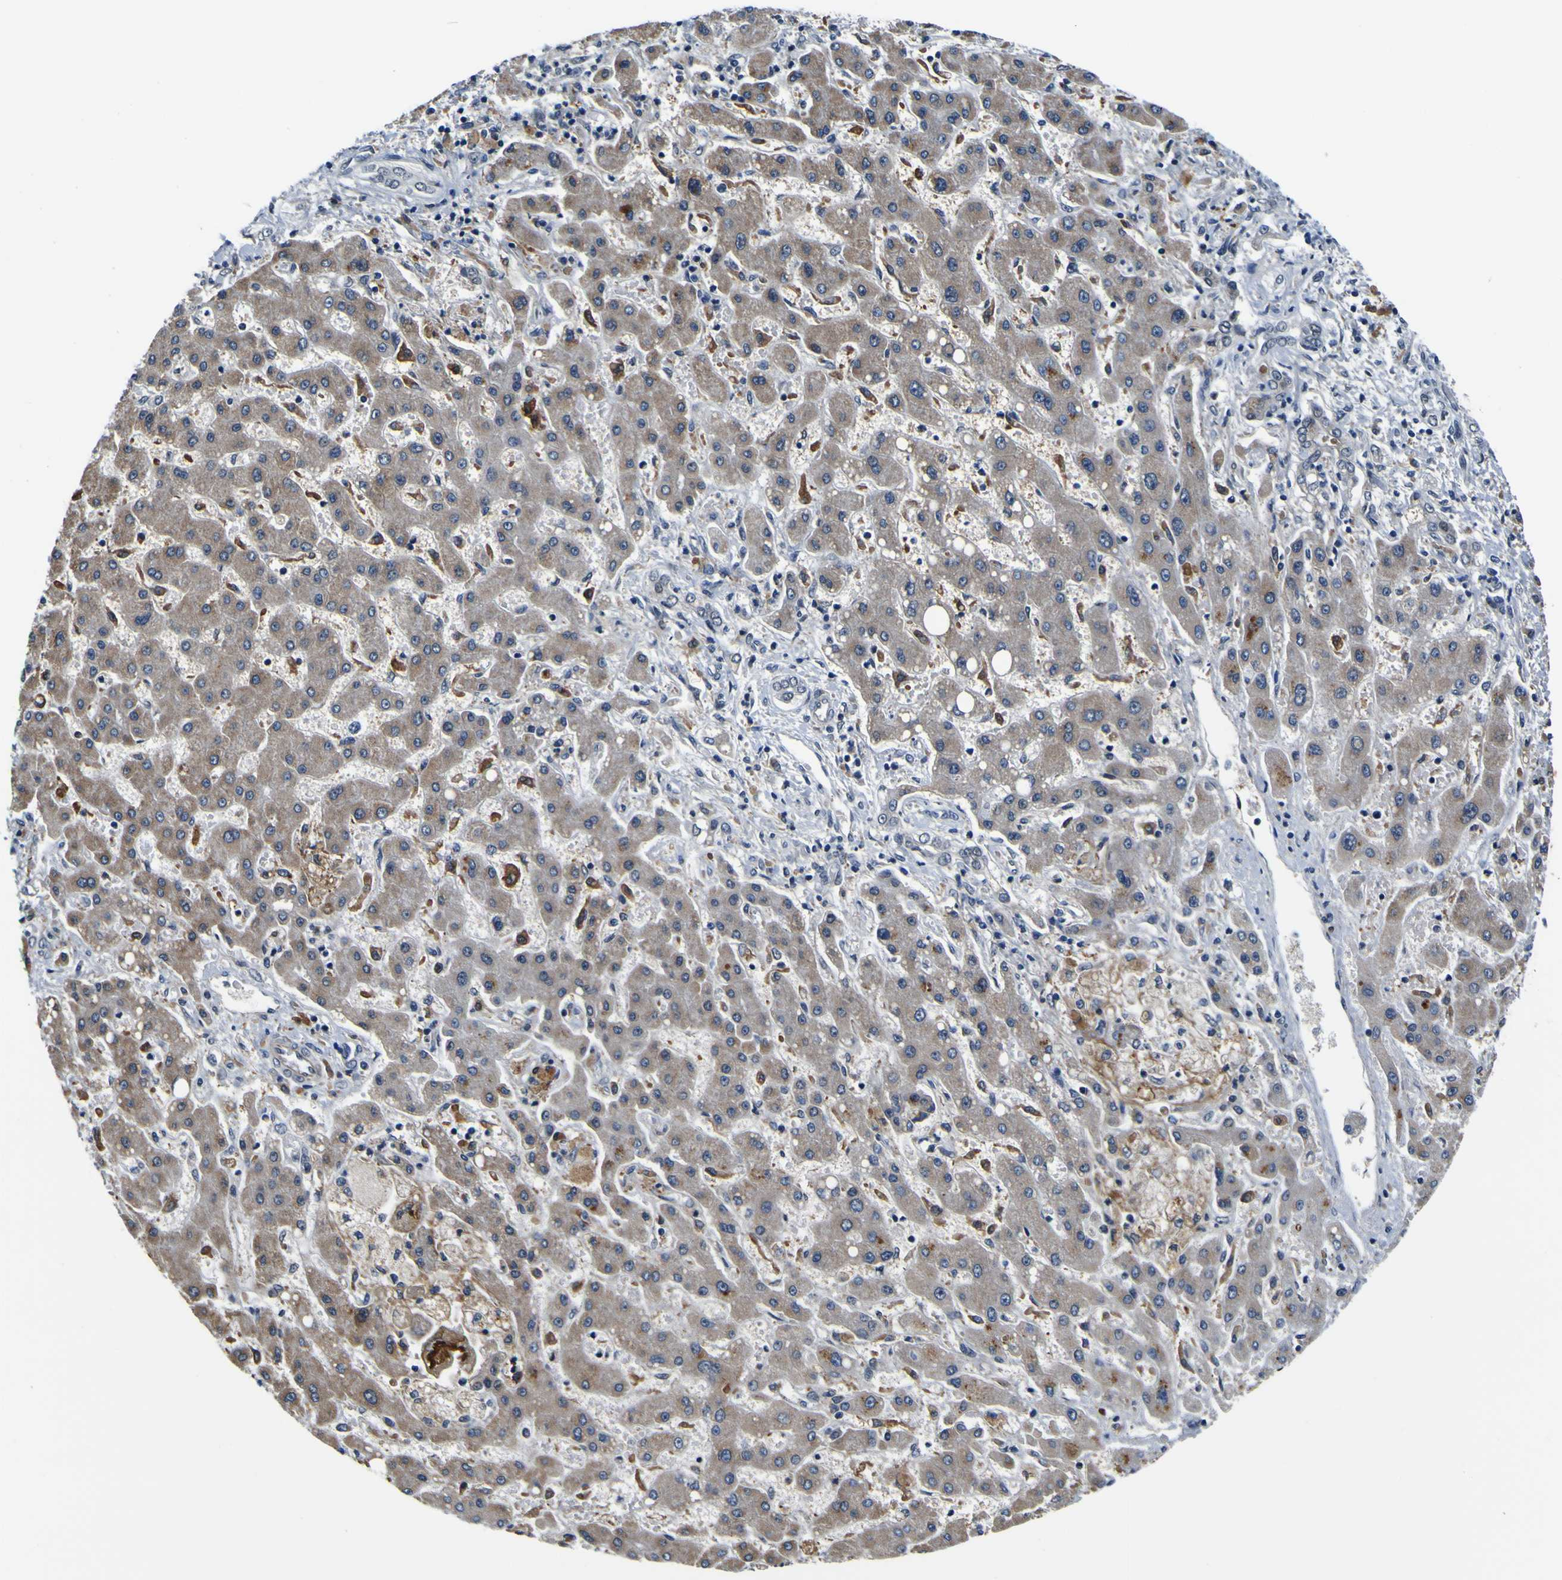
{"staining": {"intensity": "negative", "quantity": "none", "location": "none"}, "tissue": "liver cancer", "cell_type": "Tumor cells", "image_type": "cancer", "snomed": [{"axis": "morphology", "description": "Cholangiocarcinoma"}, {"axis": "topography", "description": "Liver"}], "caption": "The immunohistochemistry image has no significant staining in tumor cells of liver cancer tissue.", "gene": "POSTN", "patient": {"sex": "male", "age": 50}}